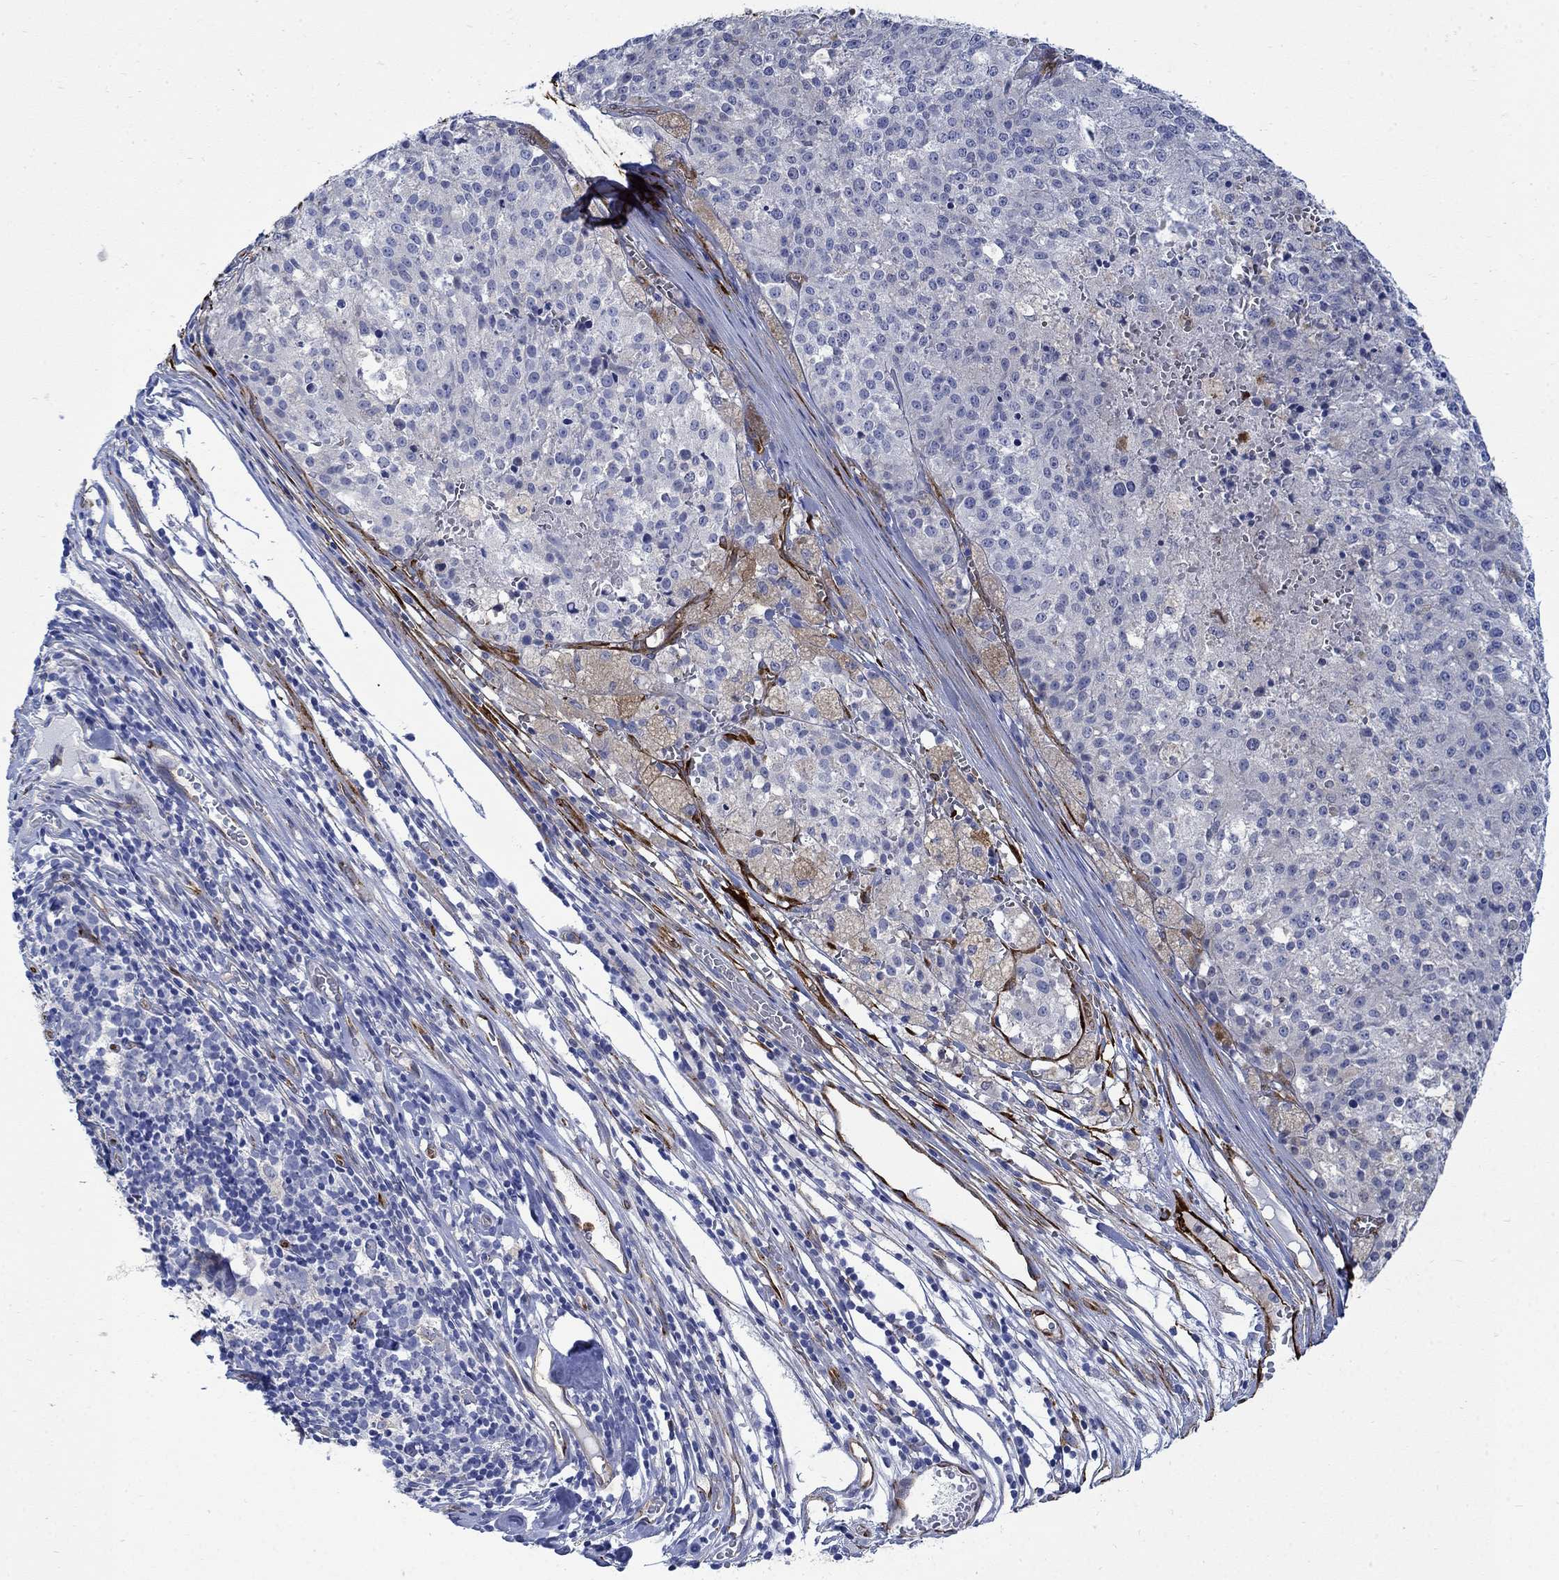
{"staining": {"intensity": "negative", "quantity": "none", "location": "none"}, "tissue": "melanoma", "cell_type": "Tumor cells", "image_type": "cancer", "snomed": [{"axis": "morphology", "description": "Malignant melanoma, Metastatic site"}, {"axis": "topography", "description": "Lymph node"}], "caption": "Malignant melanoma (metastatic site) was stained to show a protein in brown. There is no significant staining in tumor cells.", "gene": "TGM2", "patient": {"sex": "female", "age": 64}}